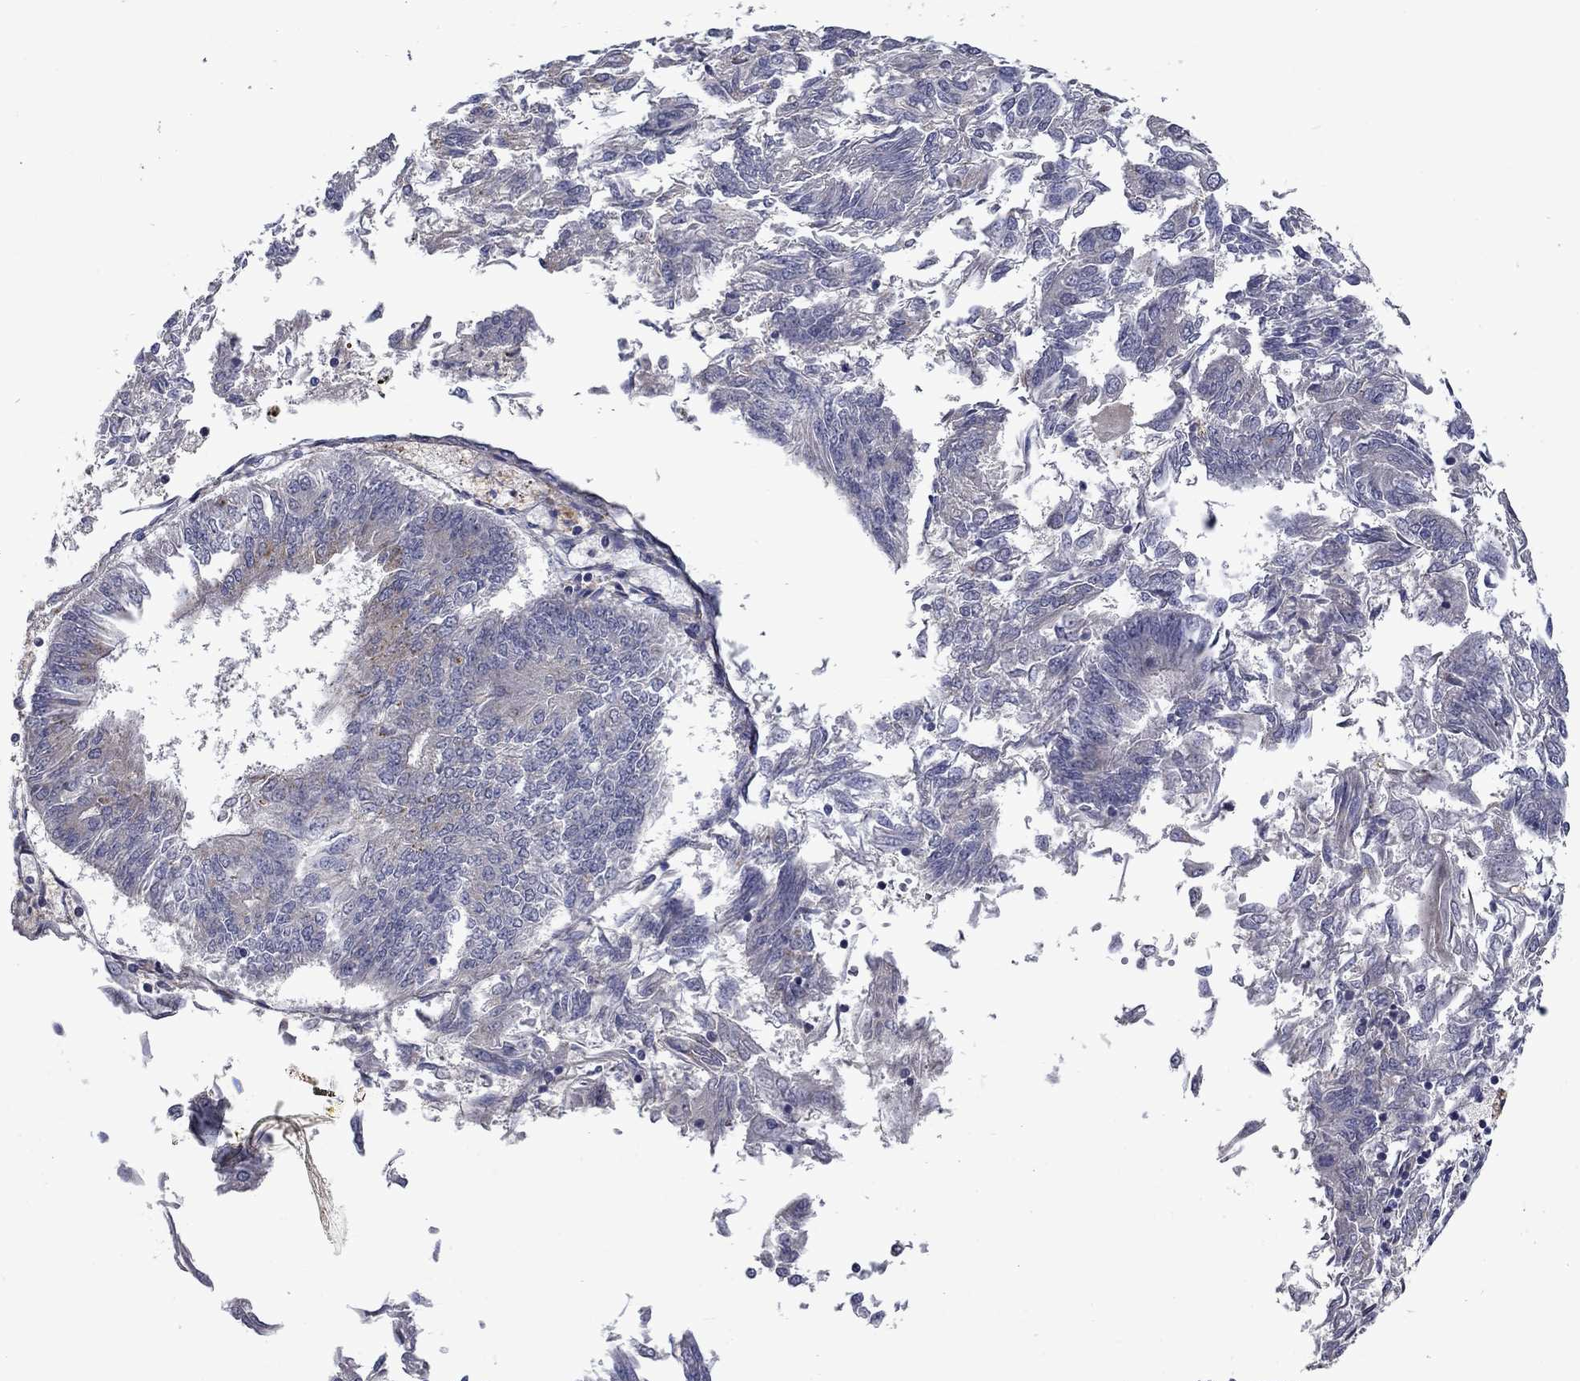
{"staining": {"intensity": "negative", "quantity": "none", "location": "none"}, "tissue": "endometrial cancer", "cell_type": "Tumor cells", "image_type": "cancer", "snomed": [{"axis": "morphology", "description": "Adenocarcinoma, NOS"}, {"axis": "topography", "description": "Endometrium"}], "caption": "Immunohistochemical staining of adenocarcinoma (endometrial) reveals no significant staining in tumor cells.", "gene": "FAM3B", "patient": {"sex": "female", "age": 58}}